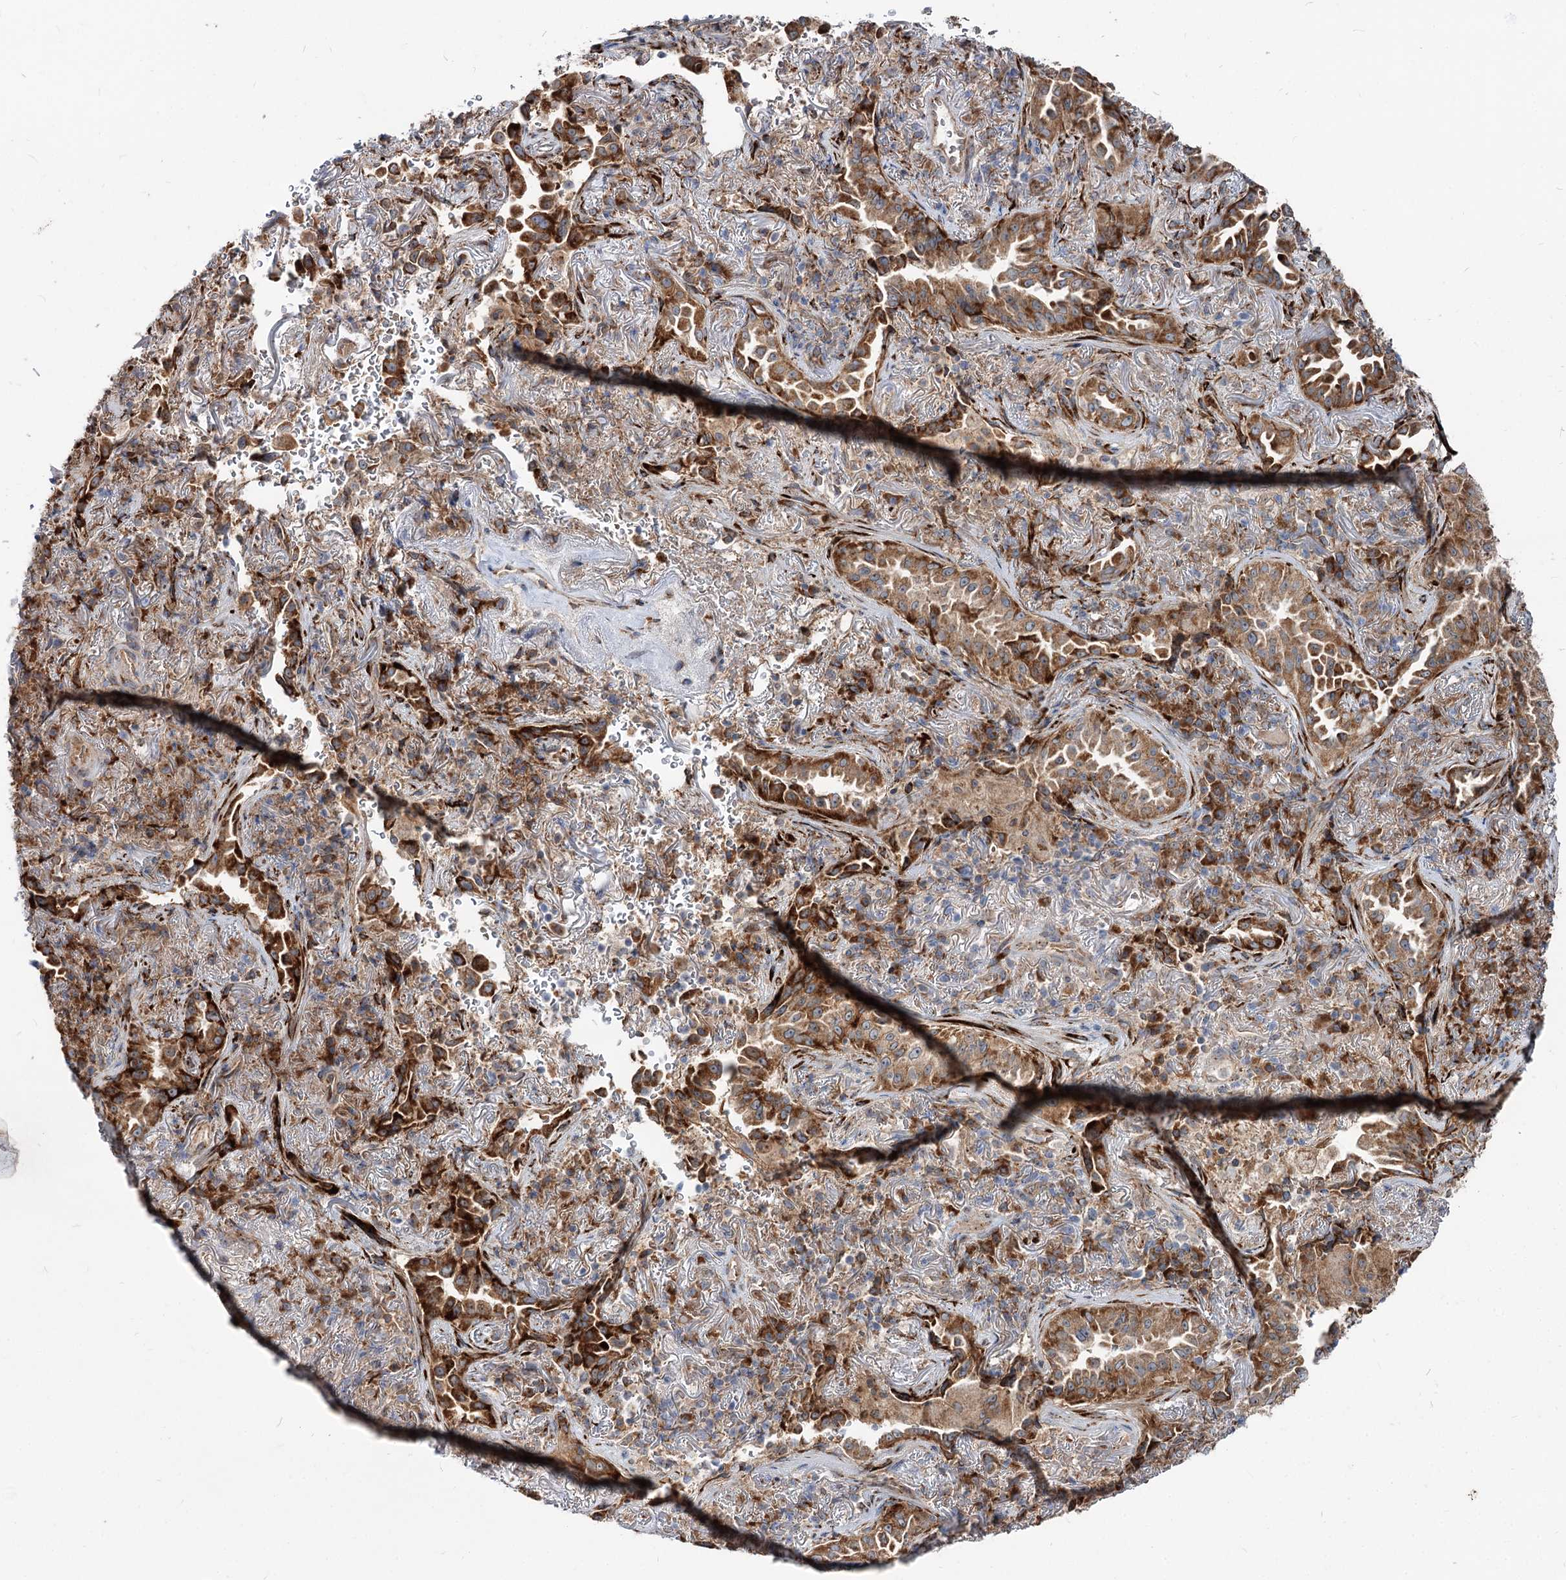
{"staining": {"intensity": "moderate", "quantity": ">75%", "location": "cytoplasmic/membranous"}, "tissue": "lung cancer", "cell_type": "Tumor cells", "image_type": "cancer", "snomed": [{"axis": "morphology", "description": "Adenocarcinoma, NOS"}, {"axis": "topography", "description": "Lung"}], "caption": "This histopathology image exhibits lung cancer stained with immunohistochemistry (IHC) to label a protein in brown. The cytoplasmic/membranous of tumor cells show moderate positivity for the protein. Nuclei are counter-stained blue.", "gene": "SPART", "patient": {"sex": "female", "age": 69}}